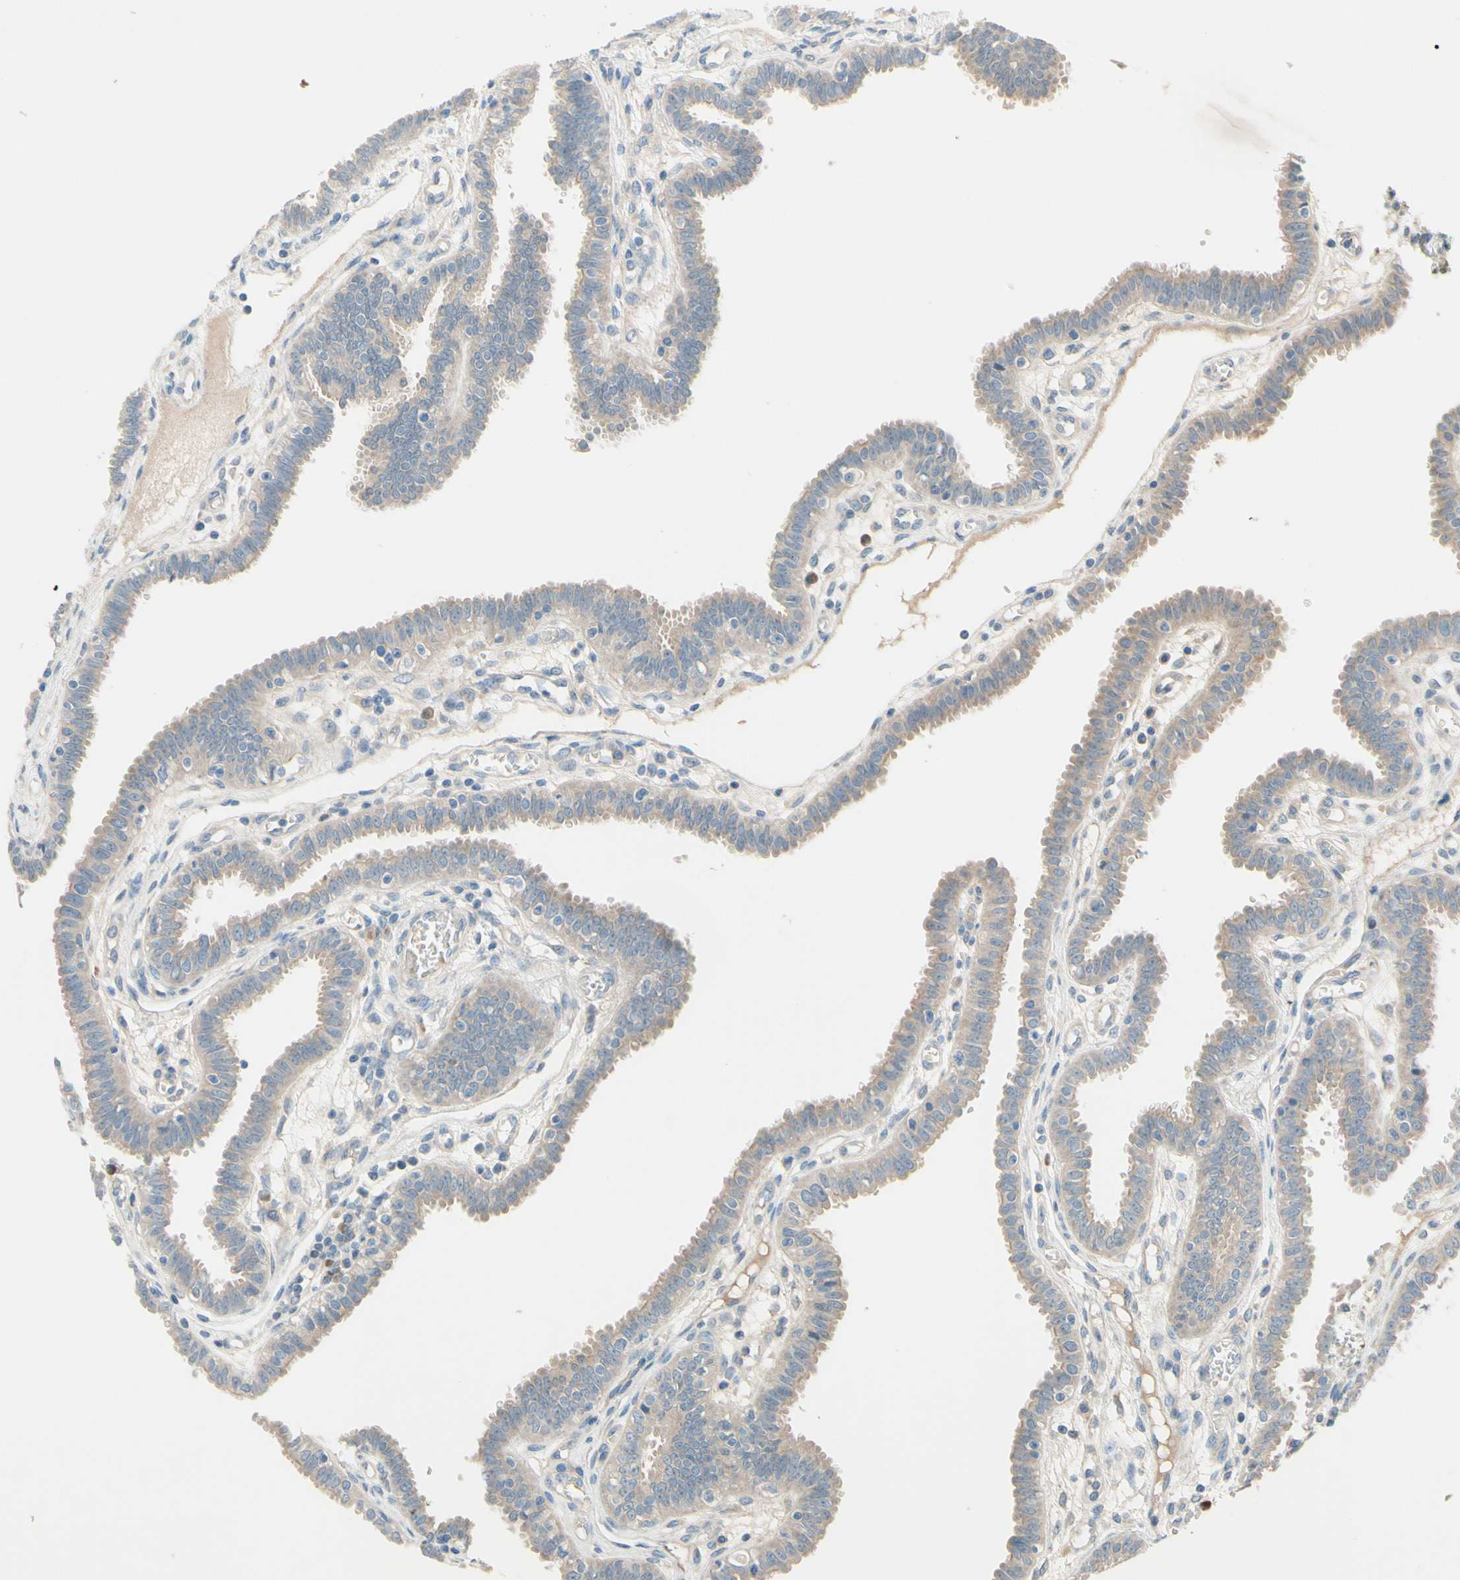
{"staining": {"intensity": "moderate", "quantity": ">75%", "location": "cytoplasmic/membranous"}, "tissue": "fallopian tube", "cell_type": "Glandular cells", "image_type": "normal", "snomed": [{"axis": "morphology", "description": "Normal tissue, NOS"}, {"axis": "topography", "description": "Fallopian tube"}], "caption": "Moderate cytoplasmic/membranous protein positivity is present in about >75% of glandular cells in fallopian tube.", "gene": "IL2", "patient": {"sex": "female", "age": 32}}